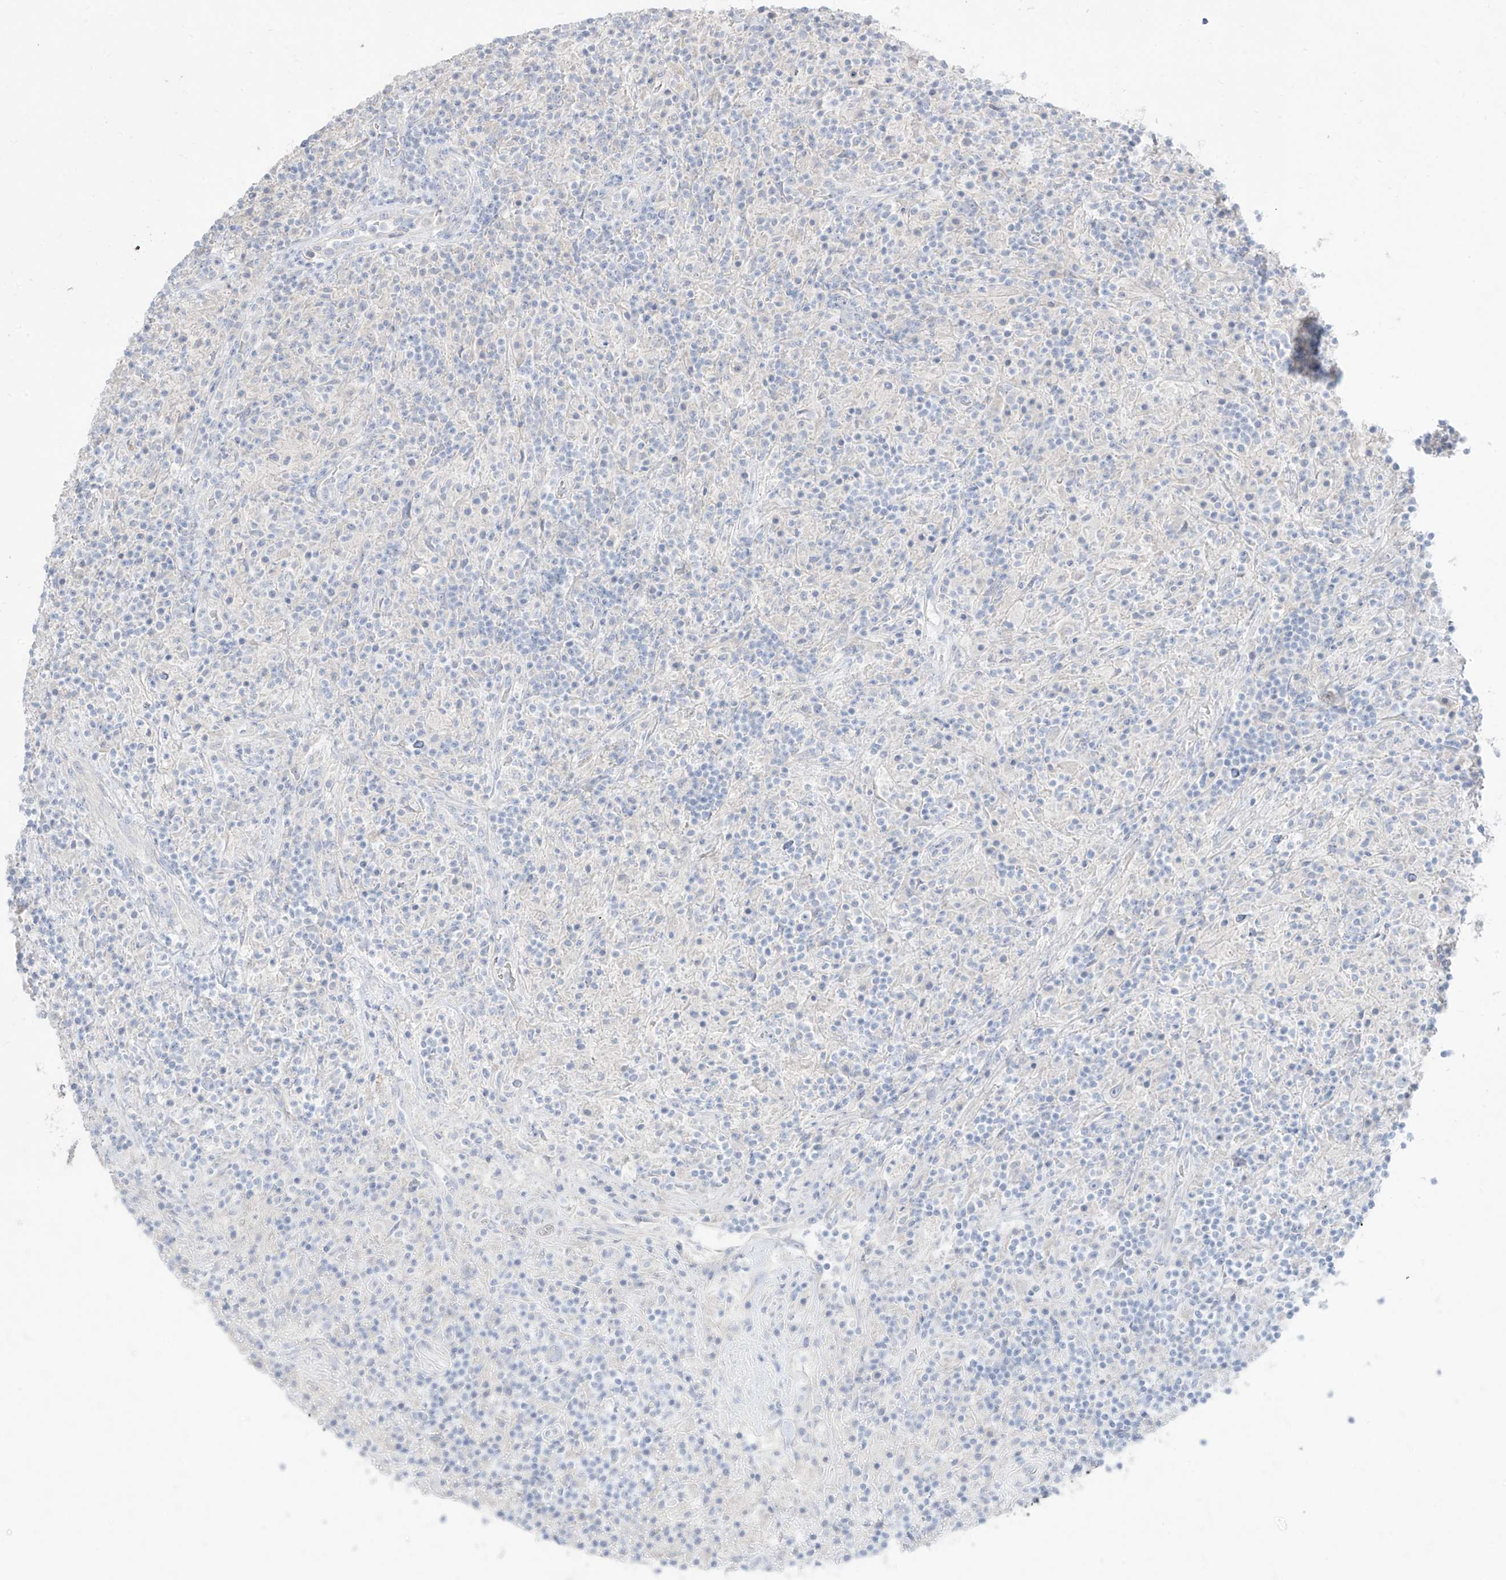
{"staining": {"intensity": "negative", "quantity": "none", "location": "none"}, "tissue": "lymphoma", "cell_type": "Tumor cells", "image_type": "cancer", "snomed": [{"axis": "morphology", "description": "Hodgkin's disease, NOS"}, {"axis": "topography", "description": "Lymph node"}], "caption": "High magnification brightfield microscopy of Hodgkin's disease stained with DAB (brown) and counterstained with hematoxylin (blue): tumor cells show no significant staining.", "gene": "ARHGEF40", "patient": {"sex": "male", "age": 70}}